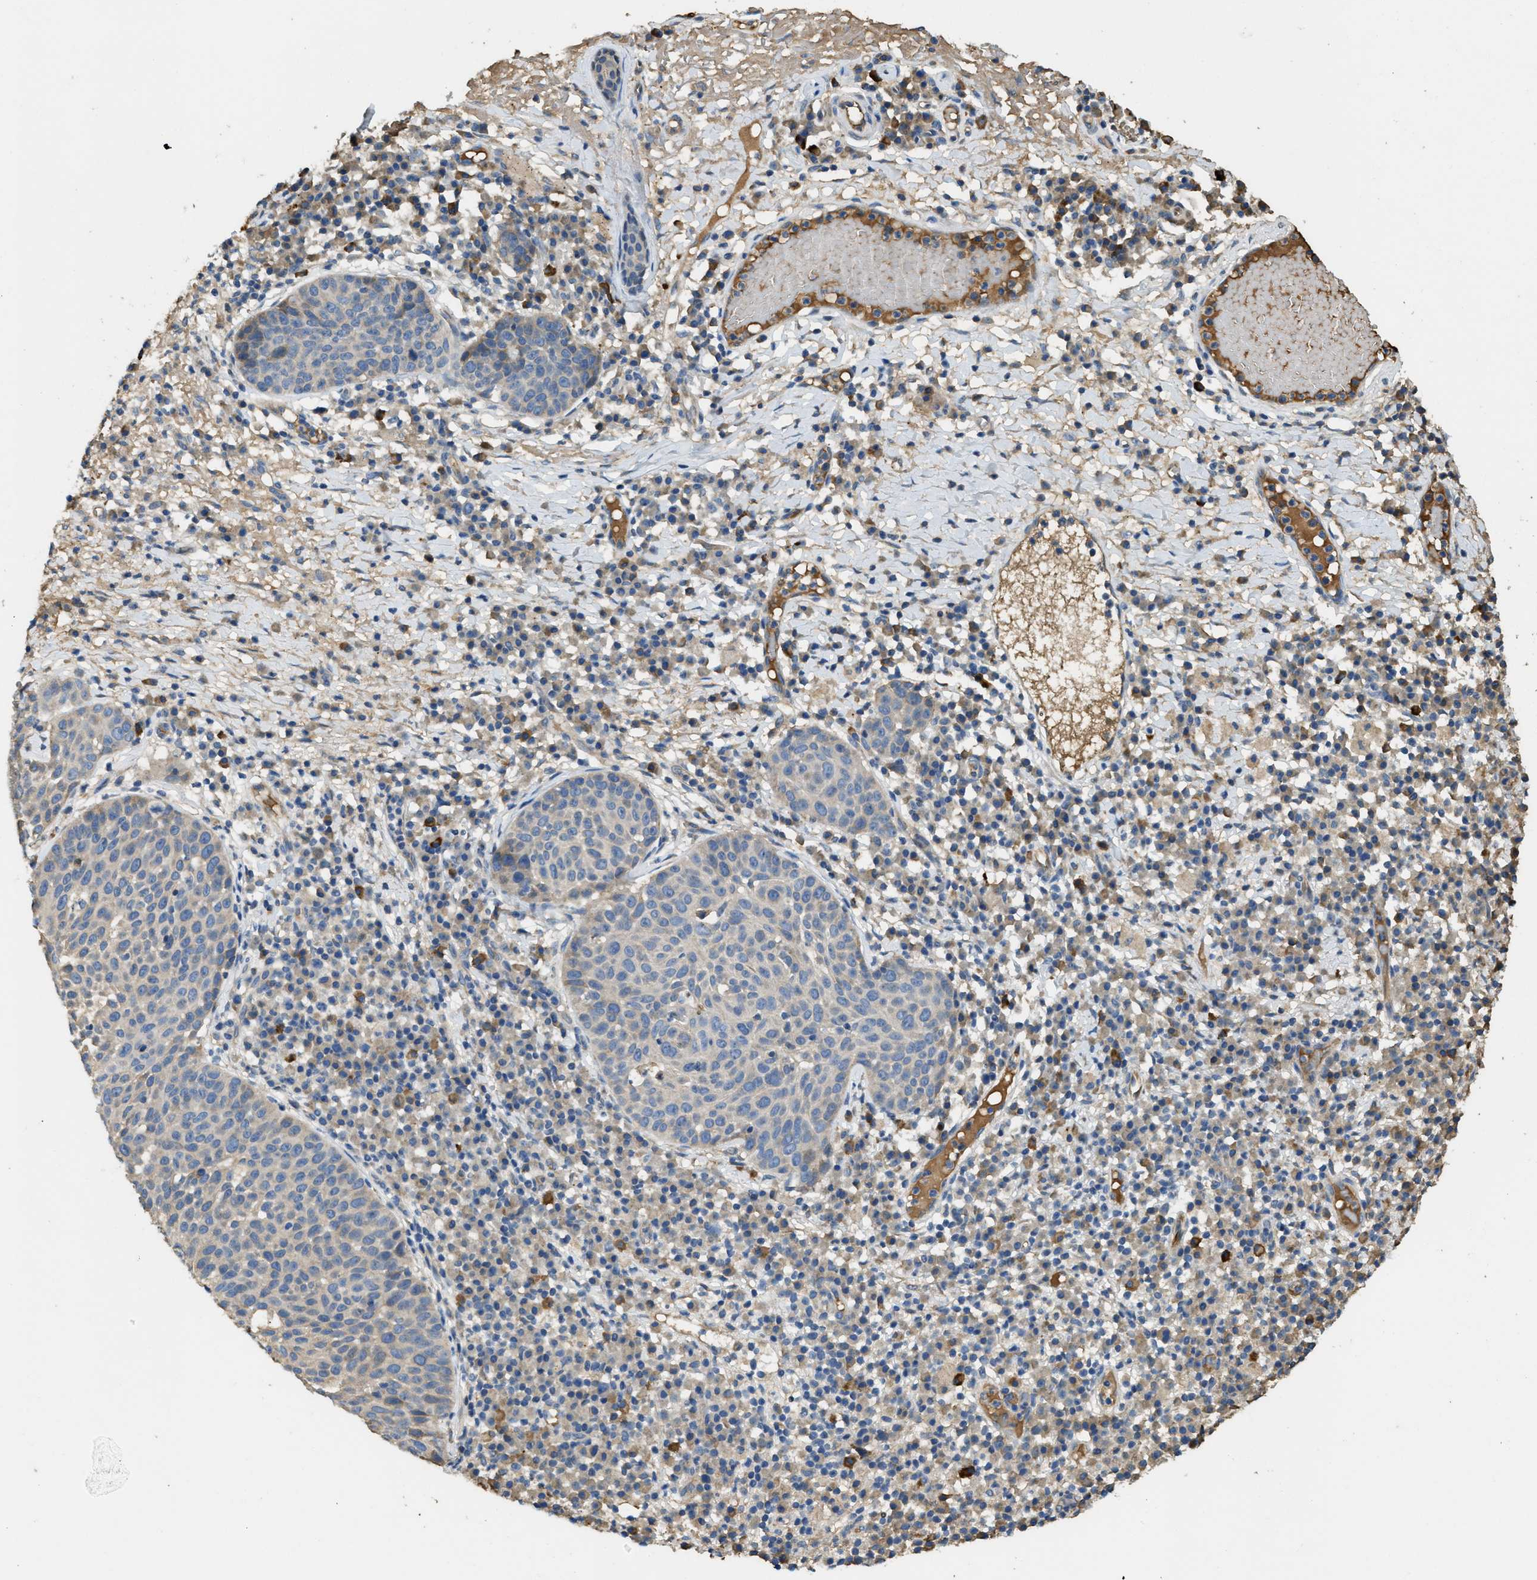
{"staining": {"intensity": "weak", "quantity": "<25%", "location": "cytoplasmic/membranous"}, "tissue": "skin cancer", "cell_type": "Tumor cells", "image_type": "cancer", "snomed": [{"axis": "morphology", "description": "Squamous cell carcinoma in situ, NOS"}, {"axis": "morphology", "description": "Squamous cell carcinoma, NOS"}, {"axis": "topography", "description": "Skin"}], "caption": "High magnification brightfield microscopy of skin cancer (squamous cell carcinoma) stained with DAB (3,3'-diaminobenzidine) (brown) and counterstained with hematoxylin (blue): tumor cells show no significant positivity.", "gene": "RIPK2", "patient": {"sex": "male", "age": 93}}